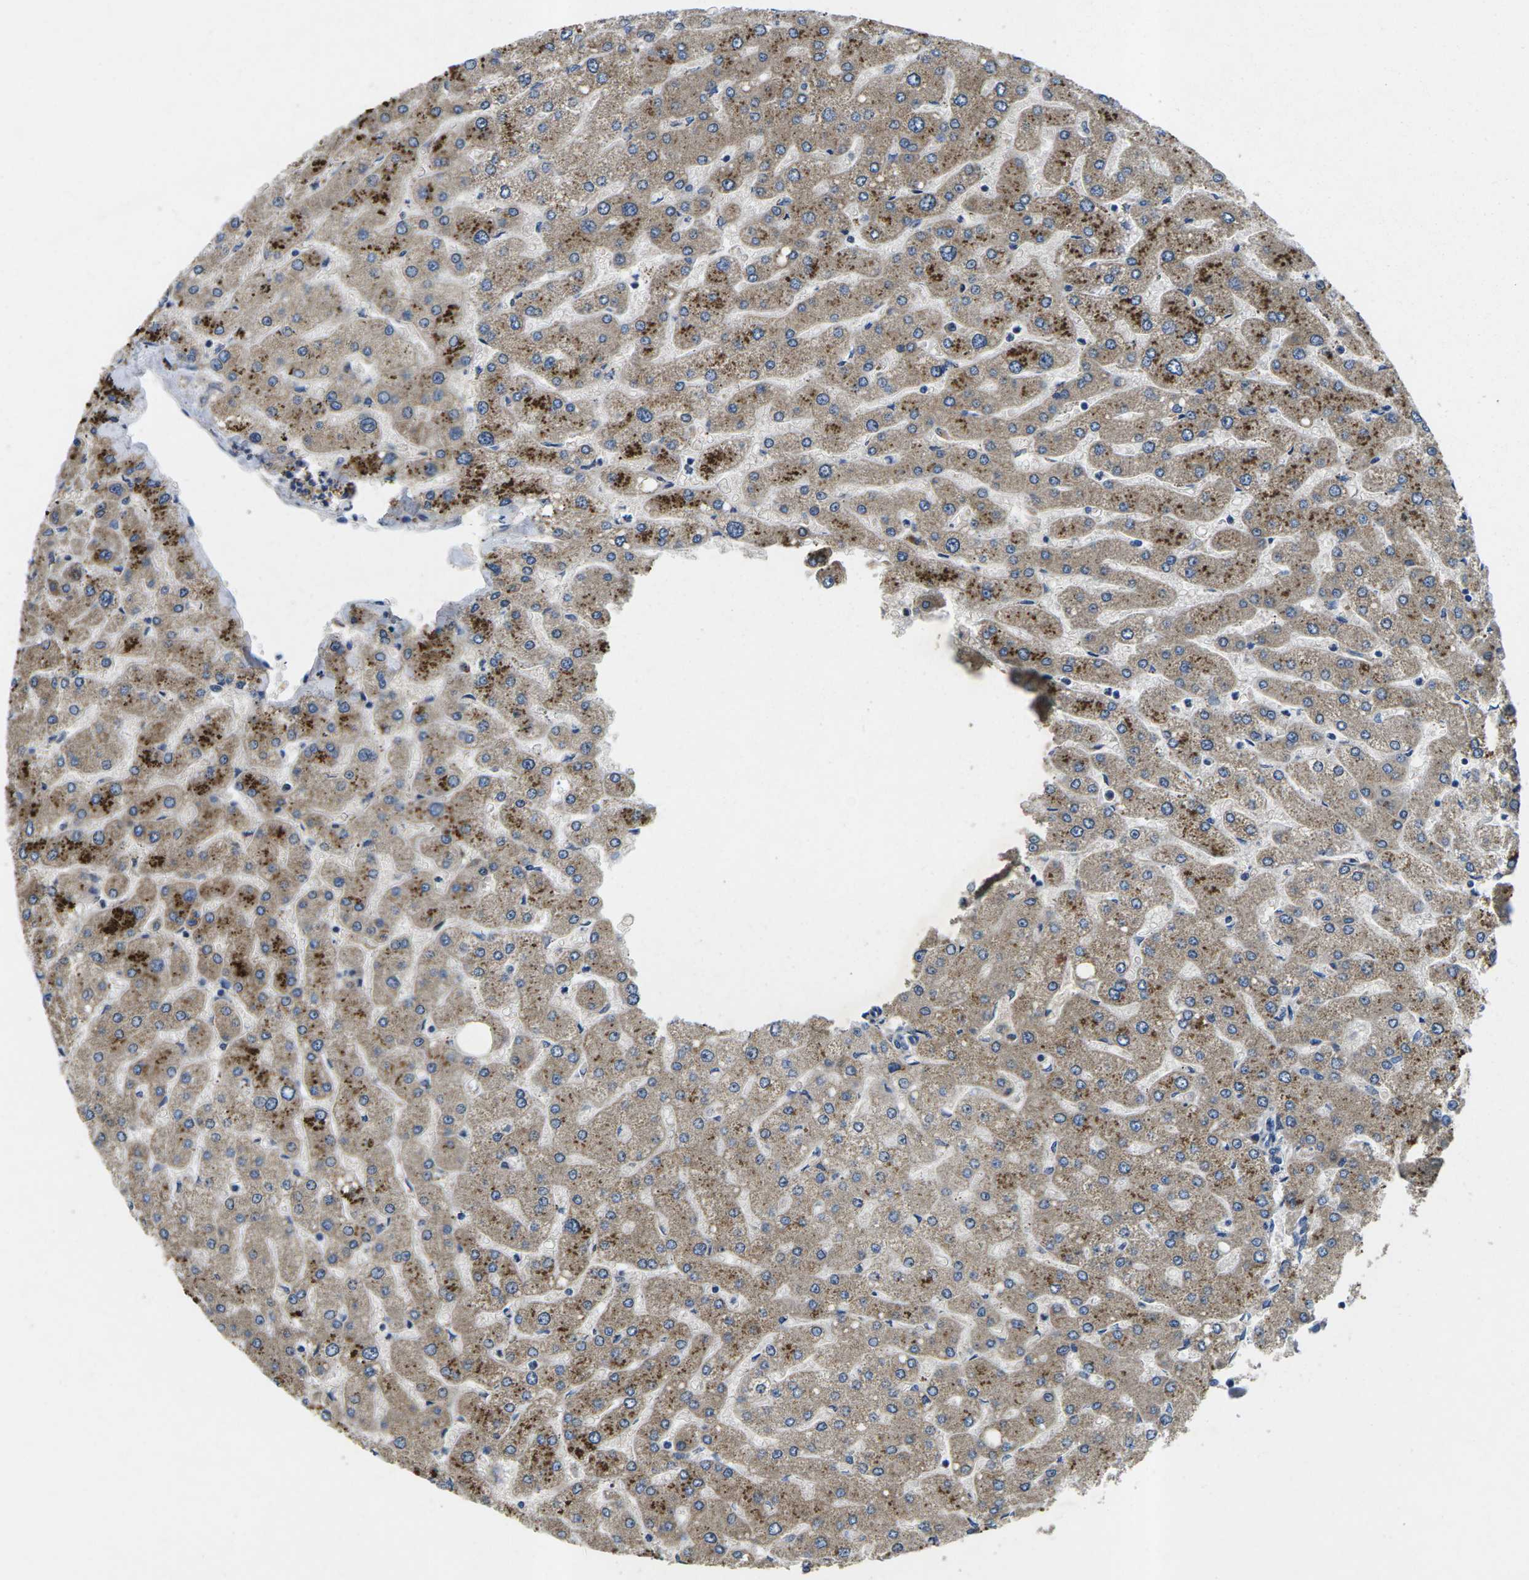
{"staining": {"intensity": "weak", "quantity": "<25%", "location": "cytoplasmic/membranous"}, "tissue": "liver", "cell_type": "Cholangiocytes", "image_type": "normal", "snomed": [{"axis": "morphology", "description": "Normal tissue, NOS"}, {"axis": "topography", "description": "Liver"}], "caption": "An immunohistochemistry photomicrograph of benign liver is shown. There is no staining in cholangiocytes of liver.", "gene": "ERGIC3", "patient": {"sex": "male", "age": 55}}